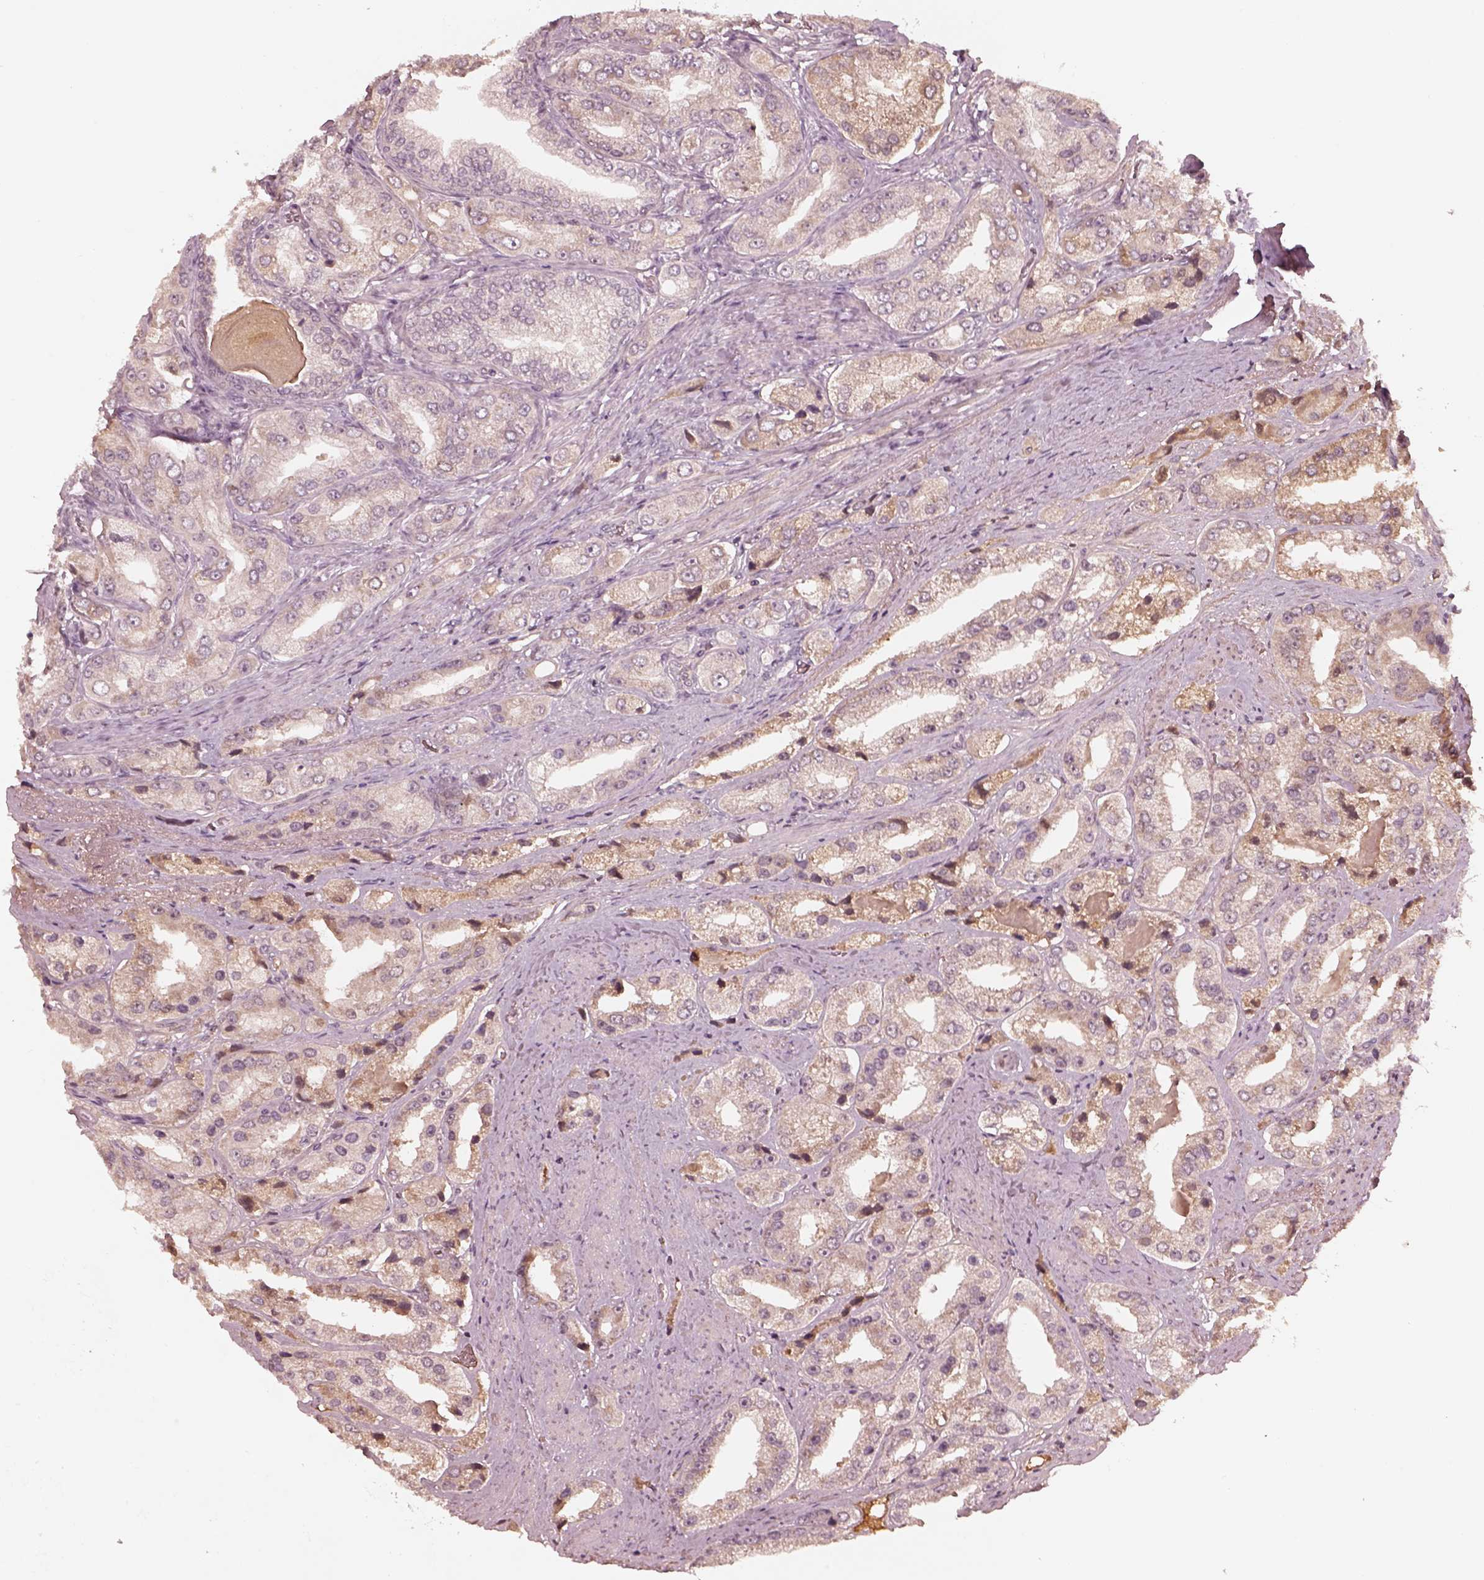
{"staining": {"intensity": "negative", "quantity": "none", "location": "none"}, "tissue": "prostate cancer", "cell_type": "Tumor cells", "image_type": "cancer", "snomed": [{"axis": "morphology", "description": "Adenocarcinoma, Low grade"}, {"axis": "topography", "description": "Prostate"}], "caption": "A high-resolution image shows IHC staining of prostate cancer (adenocarcinoma (low-grade)), which demonstrates no significant positivity in tumor cells.", "gene": "TF", "patient": {"sex": "male", "age": 69}}